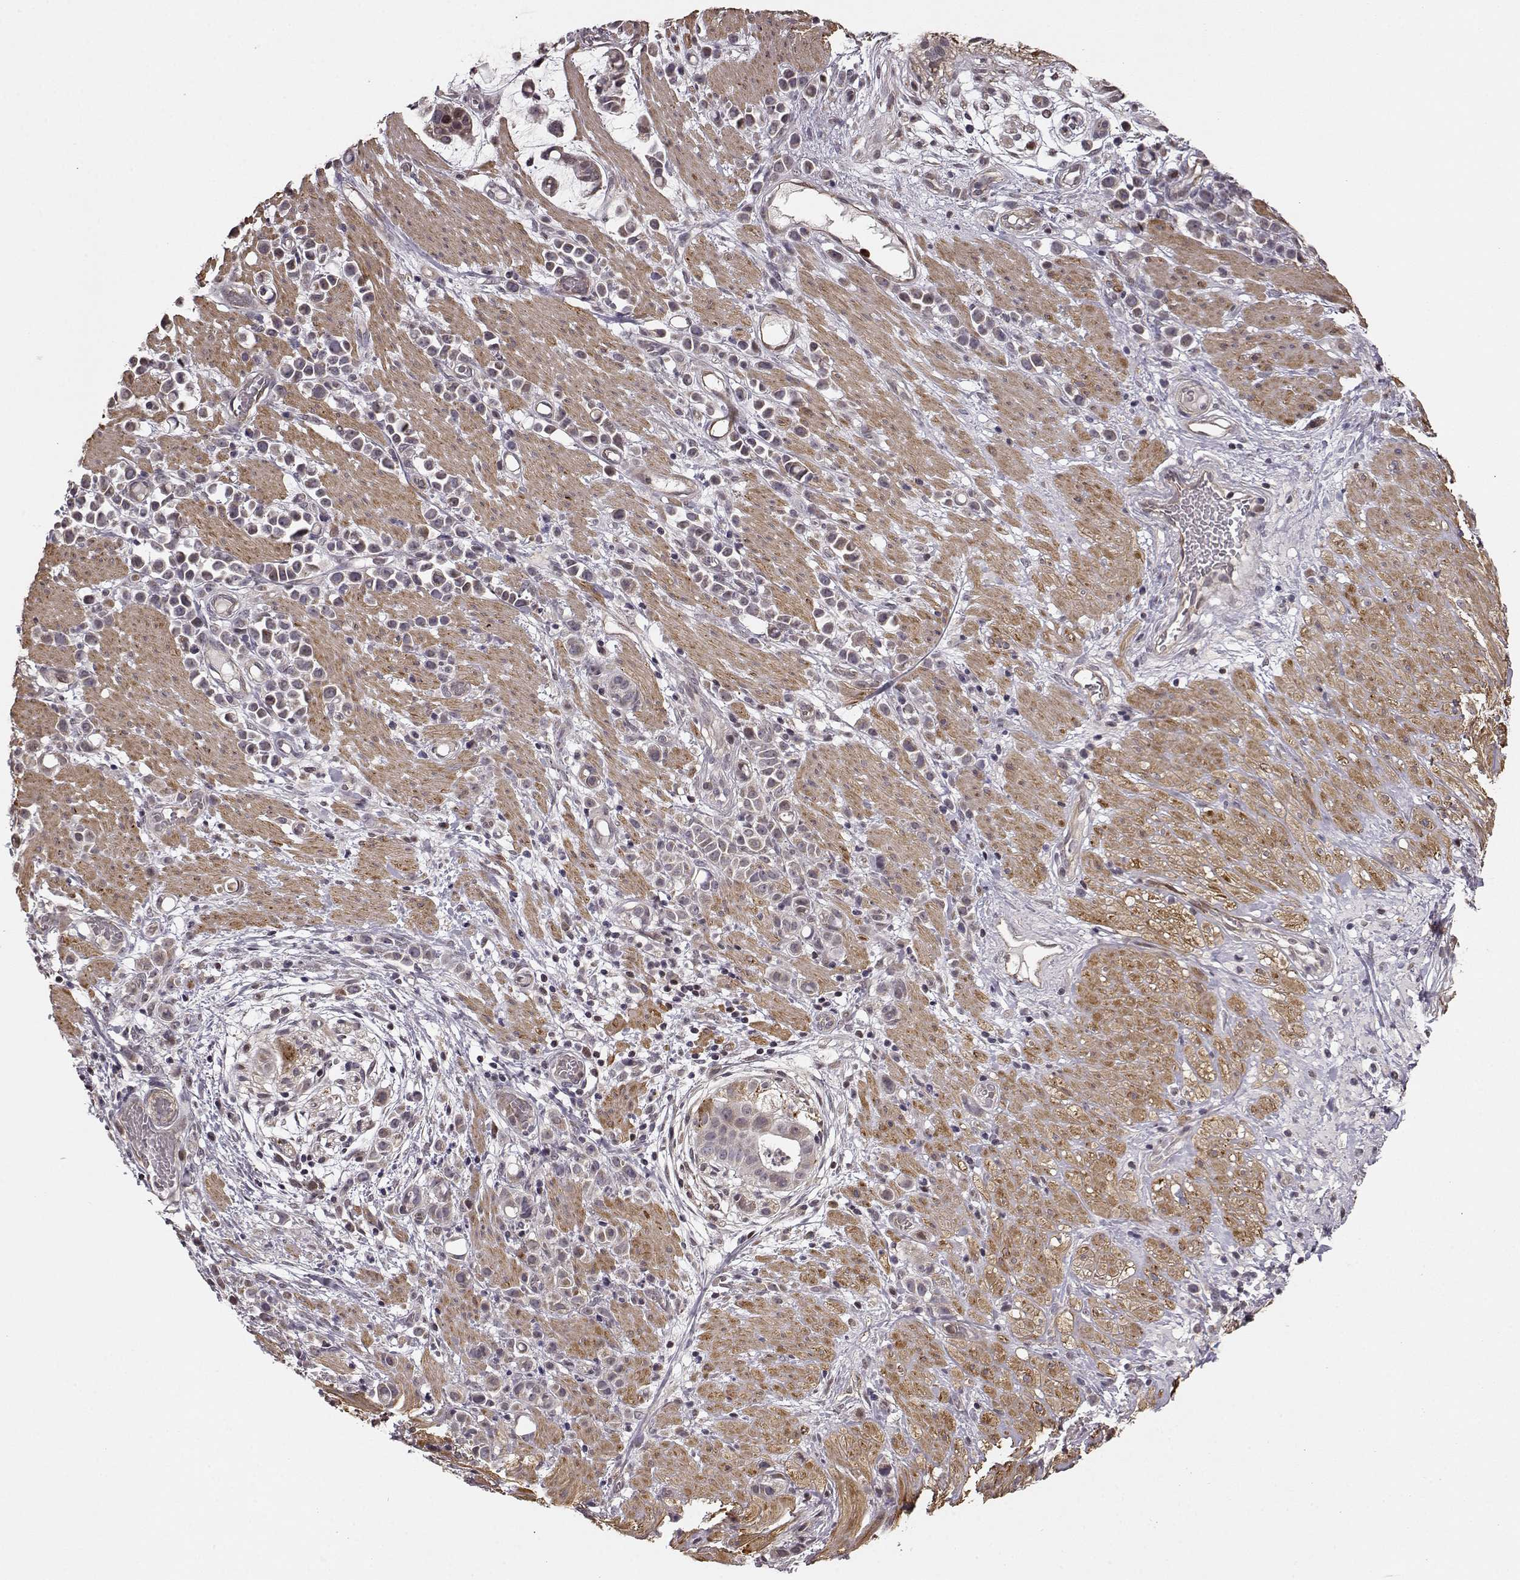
{"staining": {"intensity": "negative", "quantity": "none", "location": "none"}, "tissue": "stomach cancer", "cell_type": "Tumor cells", "image_type": "cancer", "snomed": [{"axis": "morphology", "description": "Adenocarcinoma, NOS"}, {"axis": "topography", "description": "Stomach"}], "caption": "Immunohistochemical staining of human stomach adenocarcinoma demonstrates no significant positivity in tumor cells.", "gene": "BACH2", "patient": {"sex": "male", "age": 82}}